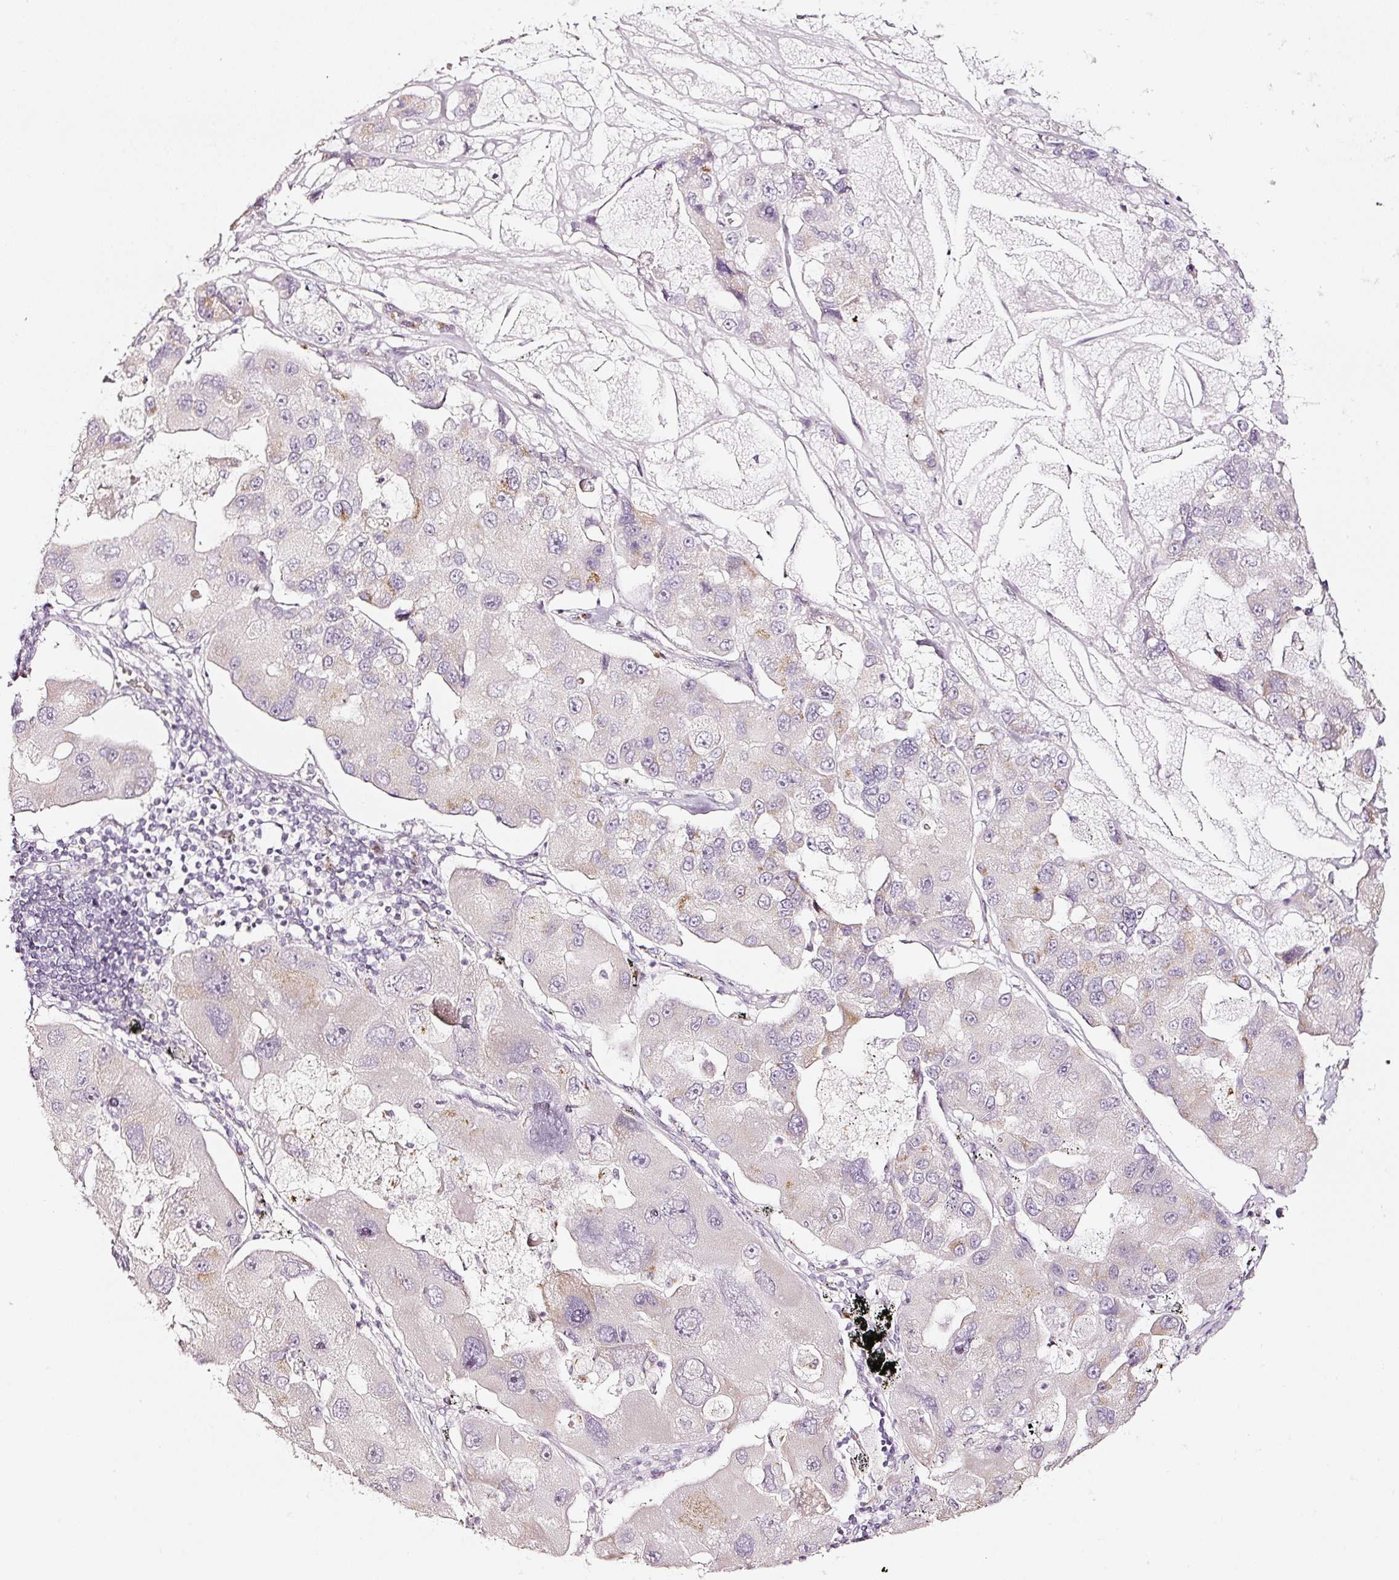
{"staining": {"intensity": "weak", "quantity": "<25%", "location": "cytoplasmic/membranous"}, "tissue": "lung cancer", "cell_type": "Tumor cells", "image_type": "cancer", "snomed": [{"axis": "morphology", "description": "Adenocarcinoma, NOS"}, {"axis": "topography", "description": "Lung"}], "caption": "Protein analysis of lung adenocarcinoma displays no significant expression in tumor cells.", "gene": "SDF4", "patient": {"sex": "female", "age": 54}}